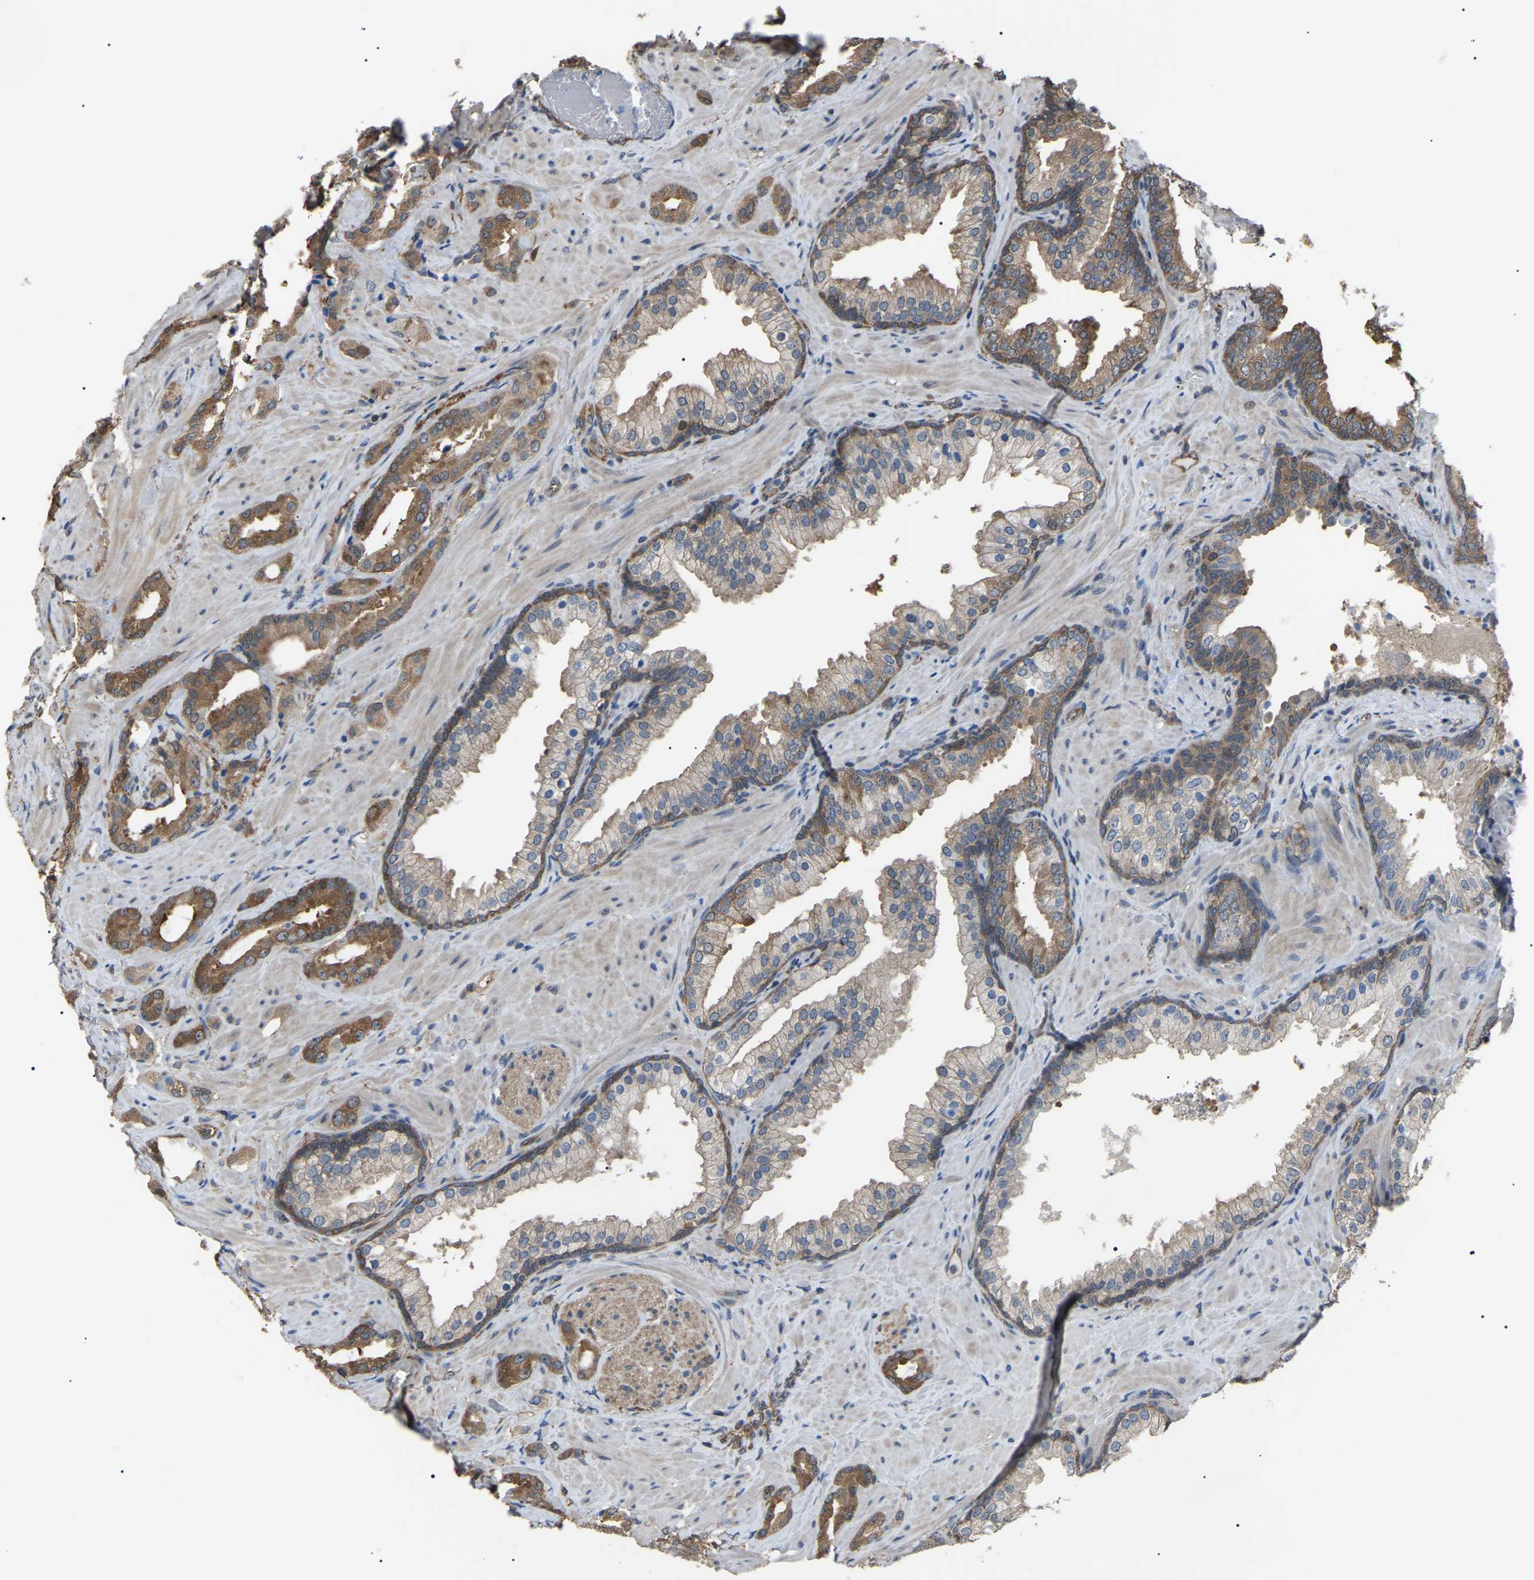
{"staining": {"intensity": "moderate", "quantity": ">75%", "location": "cytoplasmic/membranous"}, "tissue": "prostate cancer", "cell_type": "Tumor cells", "image_type": "cancer", "snomed": [{"axis": "morphology", "description": "Adenocarcinoma, High grade"}, {"axis": "topography", "description": "Prostate"}], "caption": "An image of prostate cancer stained for a protein exhibits moderate cytoplasmic/membranous brown staining in tumor cells.", "gene": "PDCD5", "patient": {"sex": "male", "age": 64}}